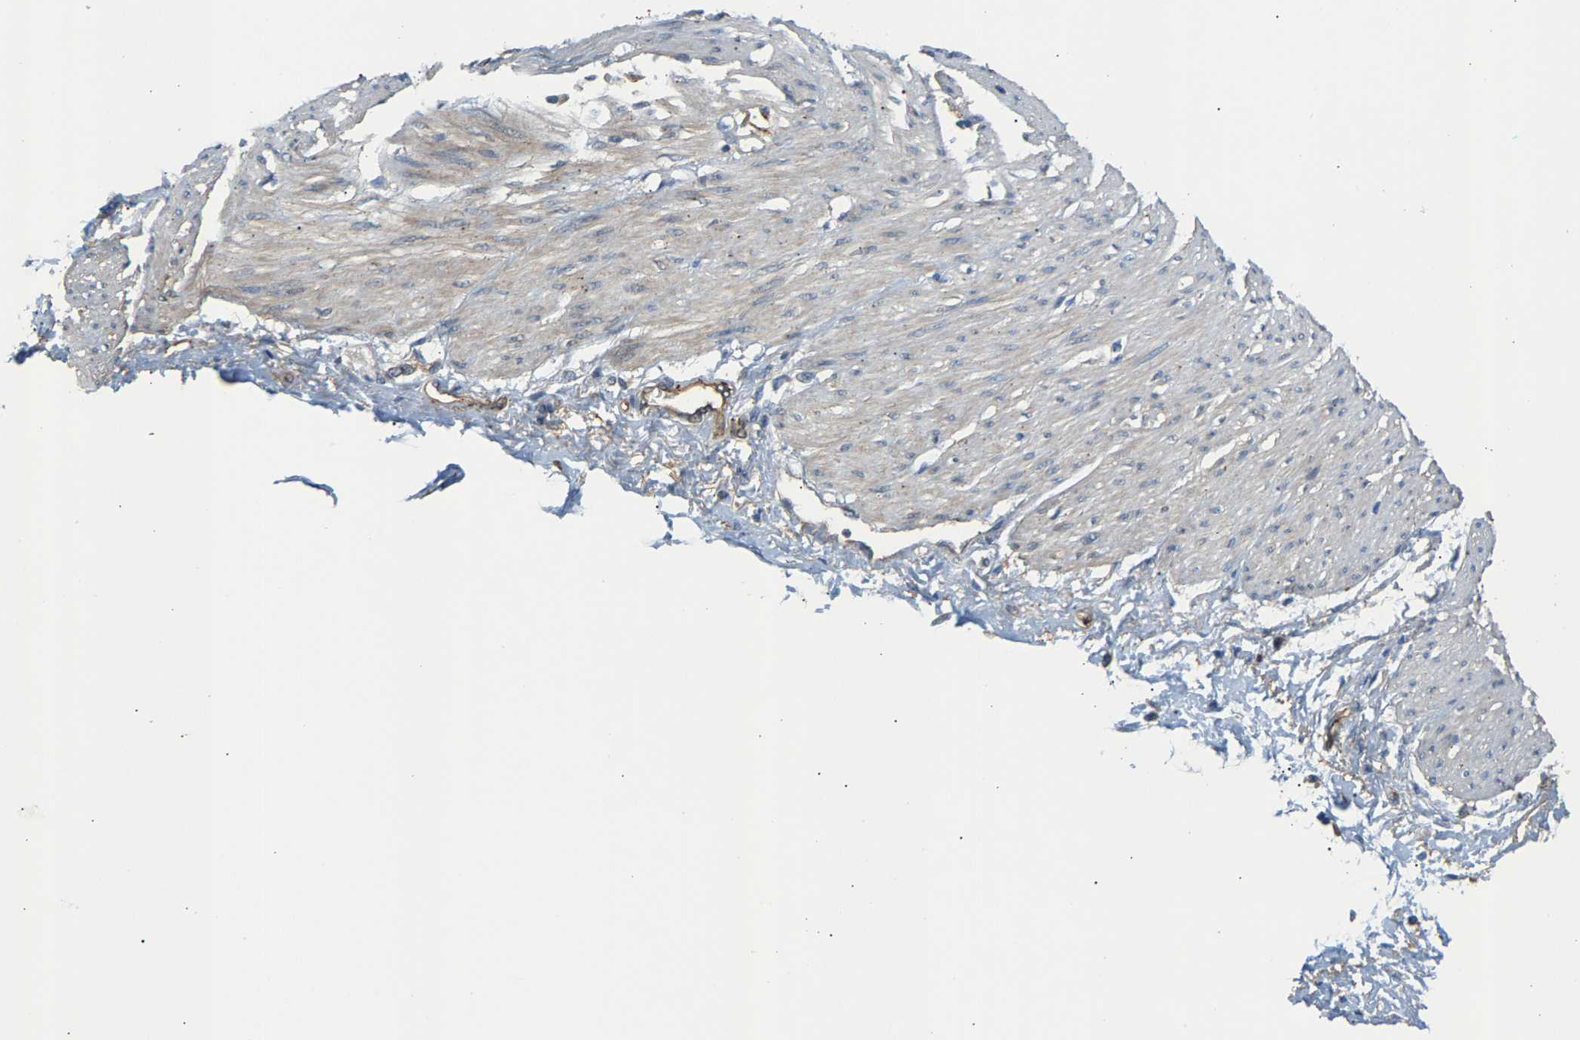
{"staining": {"intensity": "strong", "quantity": ">75%", "location": "cytoplasmic/membranous"}, "tissue": "adipose tissue", "cell_type": "Adipocytes", "image_type": "normal", "snomed": [{"axis": "morphology", "description": "Normal tissue, NOS"}, {"axis": "morphology", "description": "Adenocarcinoma, NOS"}, {"axis": "topography", "description": "Colon"}, {"axis": "topography", "description": "Peripheral nerve tissue"}], "caption": "Protein positivity by immunohistochemistry reveals strong cytoplasmic/membranous positivity in about >75% of adipocytes in unremarkable adipose tissue. The staining was performed using DAB (3,3'-diaminobenzidine), with brown indicating positive protein expression. Nuclei are stained blue with hematoxylin.", "gene": "KRTAP27", "patient": {"sex": "male", "age": 14}}